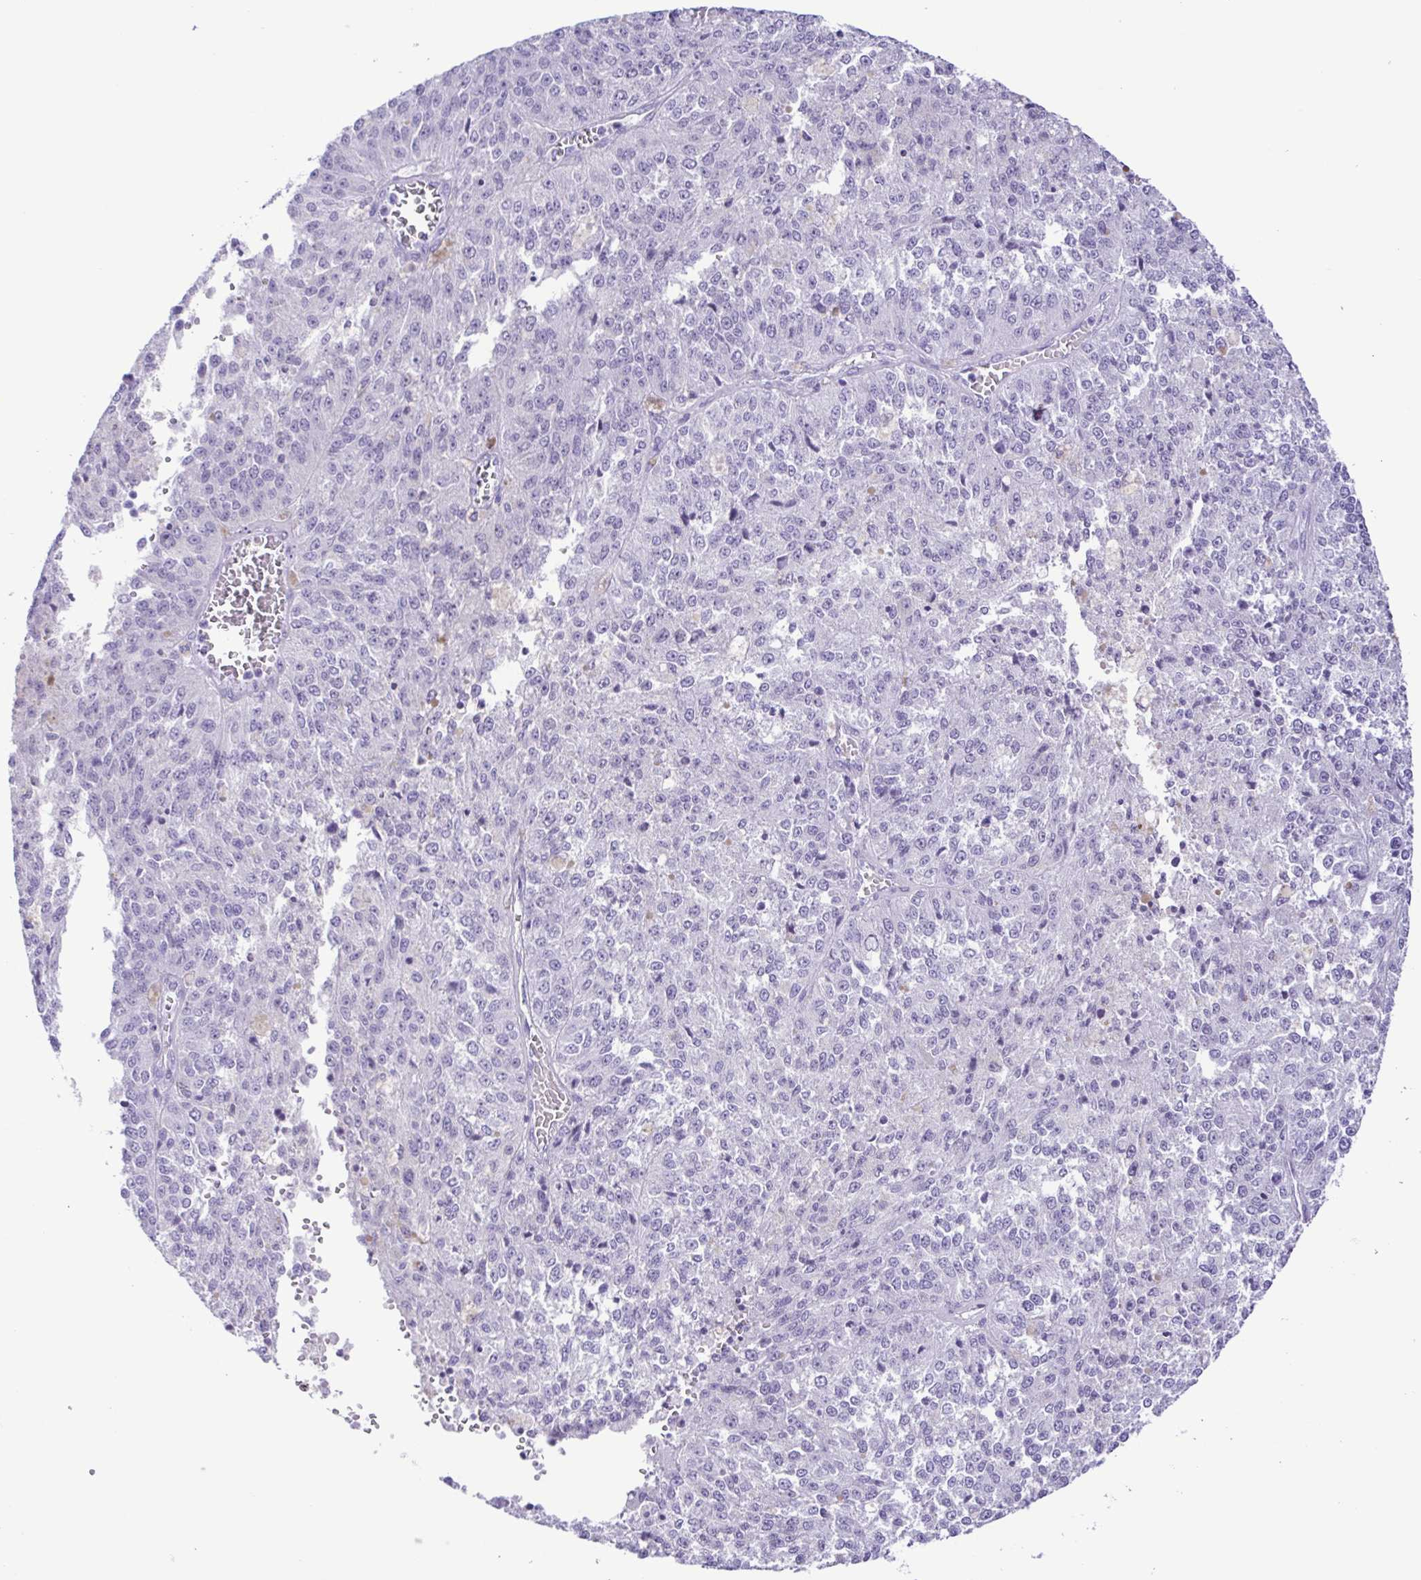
{"staining": {"intensity": "negative", "quantity": "none", "location": "none"}, "tissue": "melanoma", "cell_type": "Tumor cells", "image_type": "cancer", "snomed": [{"axis": "morphology", "description": "Malignant melanoma, Metastatic site"}, {"axis": "topography", "description": "Lymph node"}], "caption": "The IHC image has no significant staining in tumor cells of malignant melanoma (metastatic site) tissue.", "gene": "CASP14", "patient": {"sex": "female", "age": 64}}